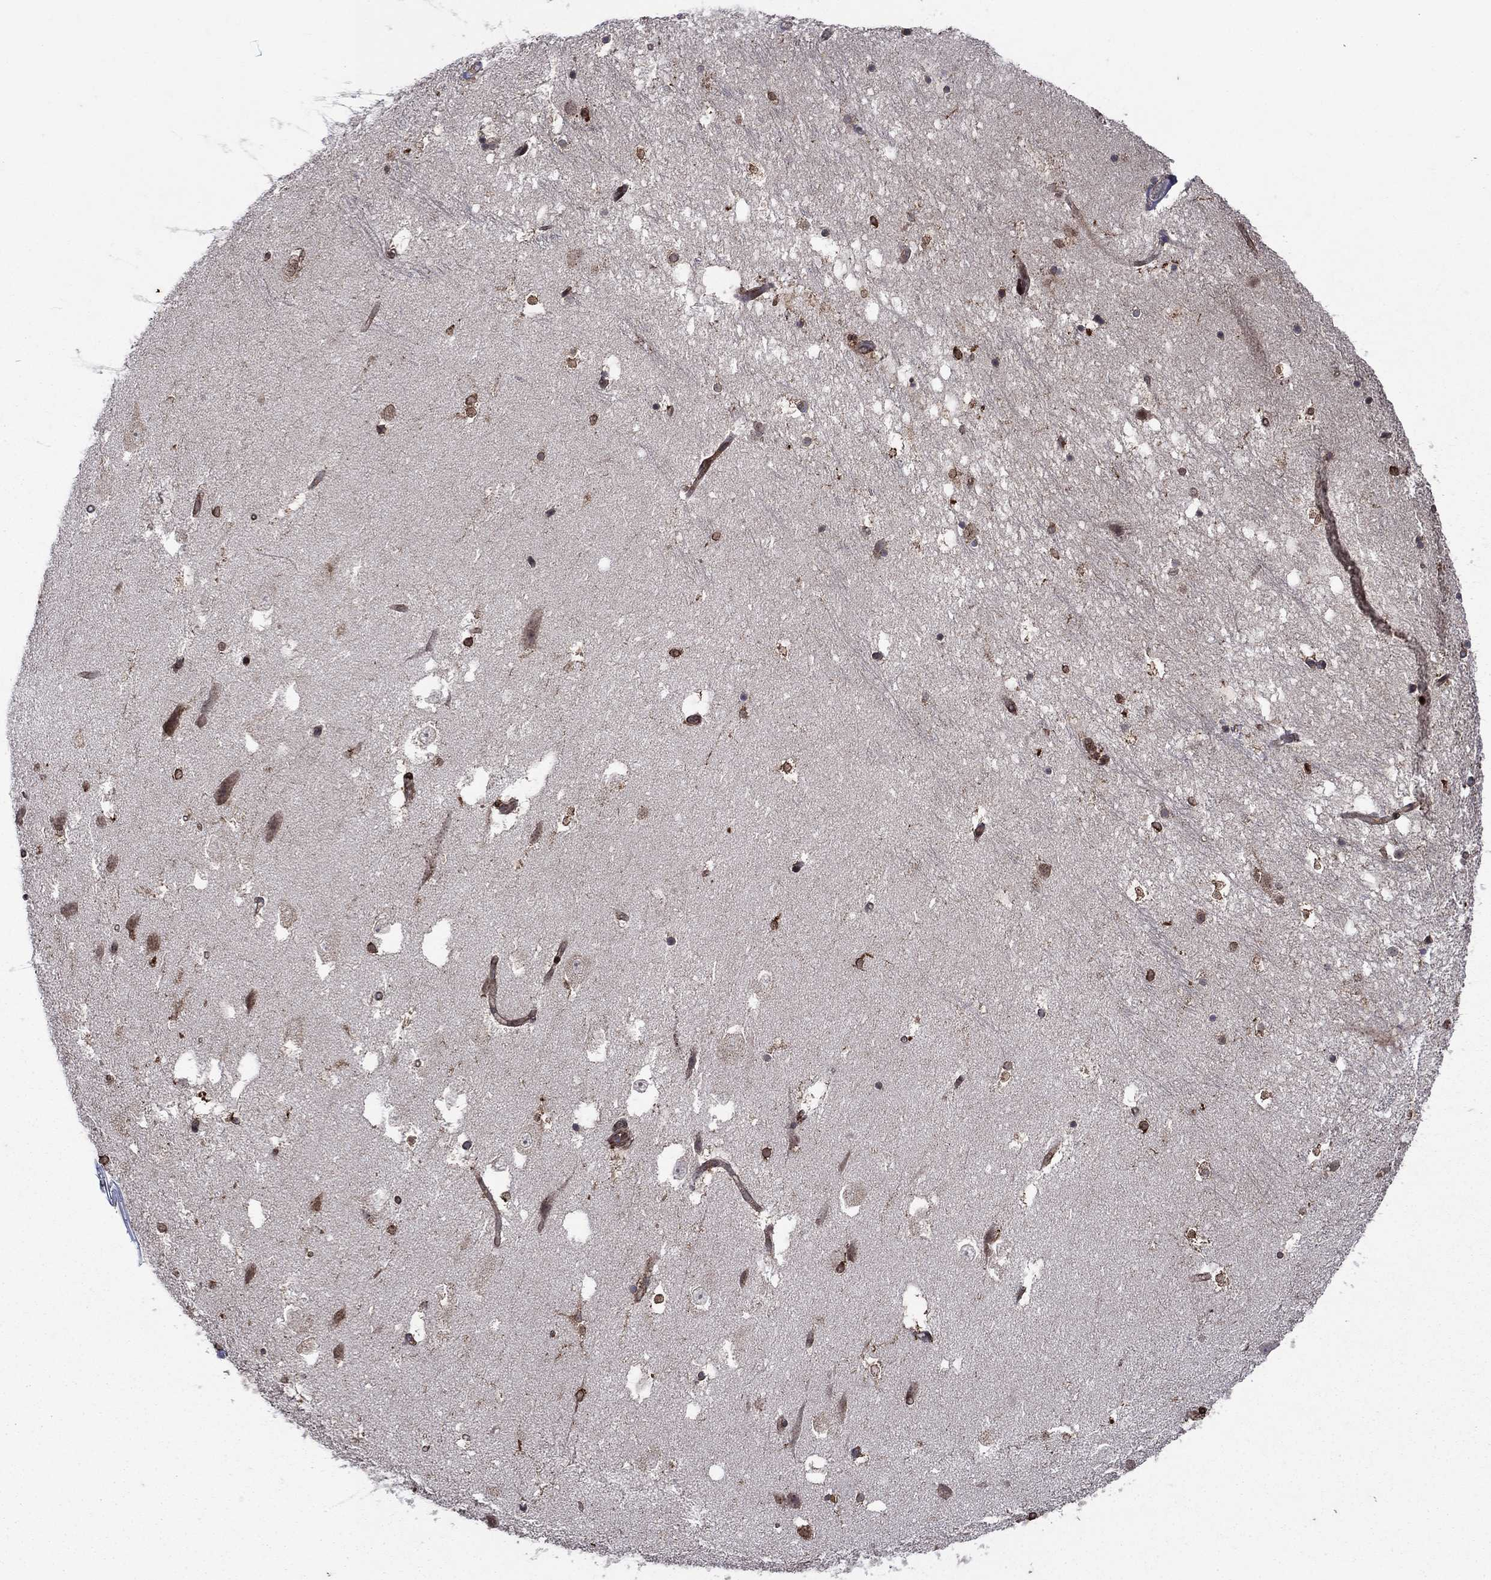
{"staining": {"intensity": "moderate", "quantity": ">75%", "location": "cytoplasmic/membranous"}, "tissue": "hippocampus", "cell_type": "Glial cells", "image_type": "normal", "snomed": [{"axis": "morphology", "description": "Normal tissue, NOS"}, {"axis": "topography", "description": "Hippocampus"}], "caption": "A medium amount of moderate cytoplasmic/membranous staining is seen in about >75% of glial cells in benign hippocampus.", "gene": "DHRS7", "patient": {"sex": "male", "age": 51}}